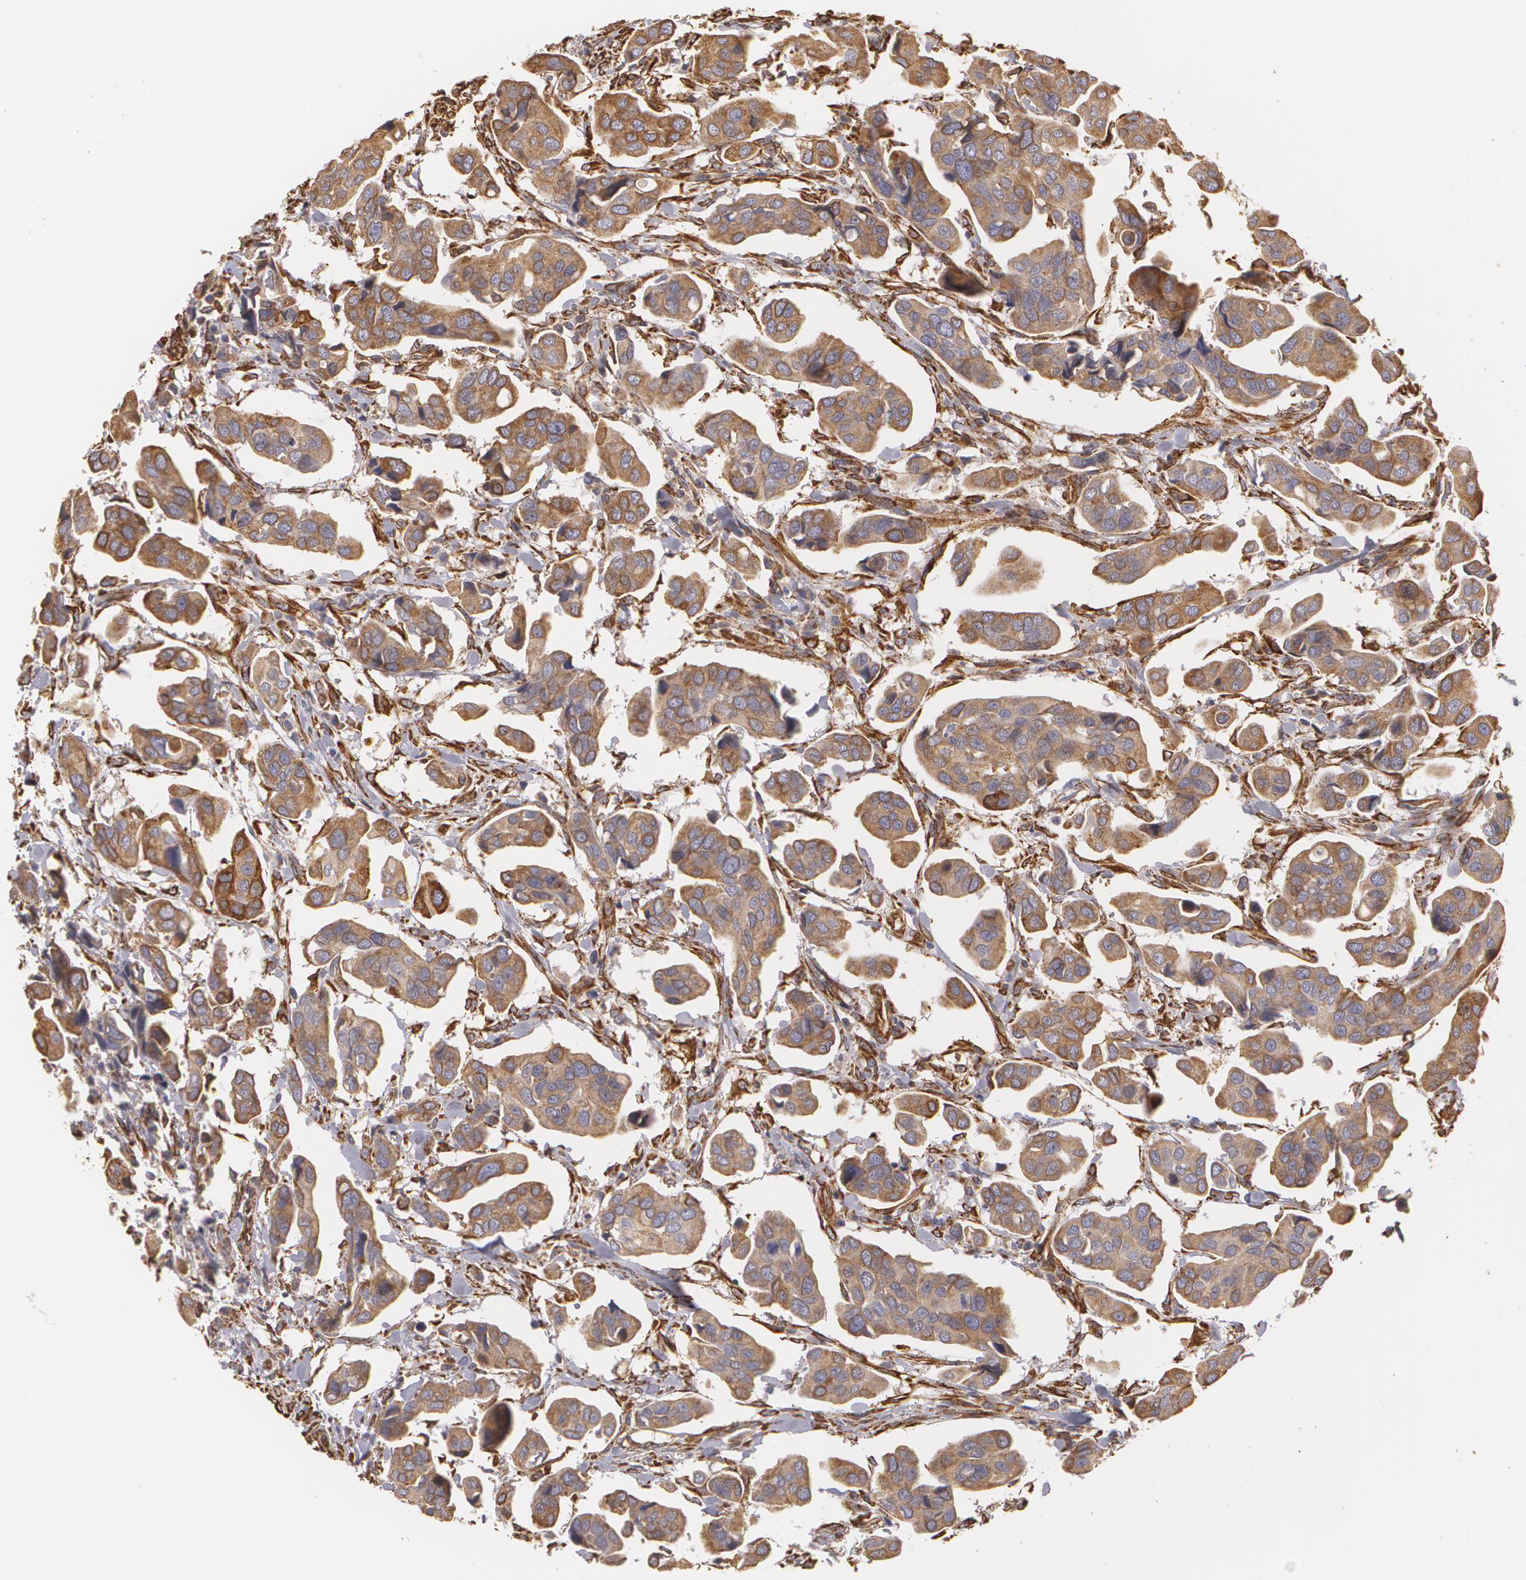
{"staining": {"intensity": "strong", "quantity": ">75%", "location": "cytoplasmic/membranous"}, "tissue": "urothelial cancer", "cell_type": "Tumor cells", "image_type": "cancer", "snomed": [{"axis": "morphology", "description": "Adenocarcinoma, NOS"}, {"axis": "topography", "description": "Urinary bladder"}], "caption": "A high-resolution photomicrograph shows immunohistochemistry staining of urothelial cancer, which shows strong cytoplasmic/membranous expression in about >75% of tumor cells. The staining is performed using DAB brown chromogen to label protein expression. The nuclei are counter-stained blue using hematoxylin.", "gene": "CYB5R3", "patient": {"sex": "male", "age": 61}}